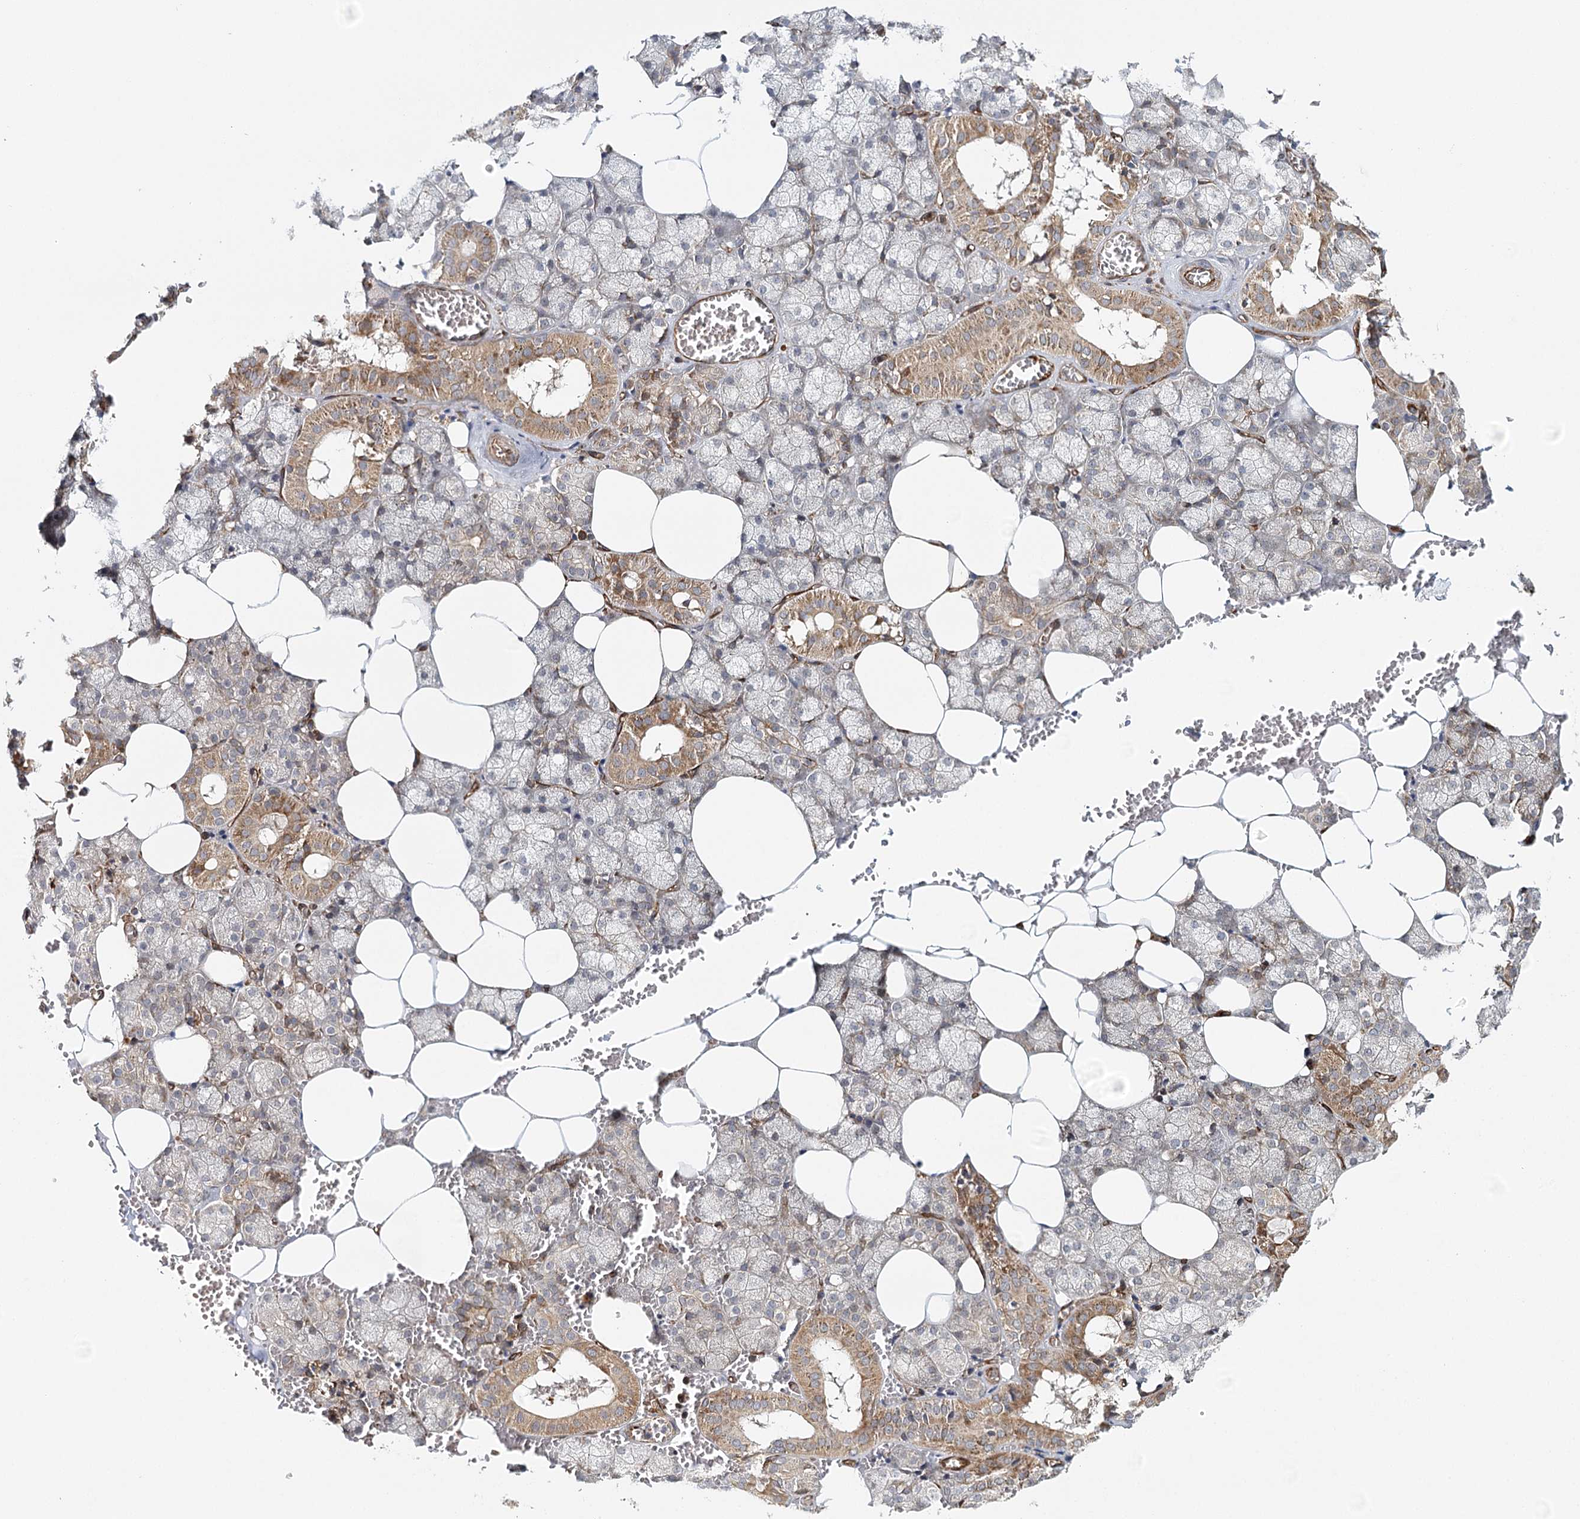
{"staining": {"intensity": "moderate", "quantity": "25%-75%", "location": "cytoplasmic/membranous"}, "tissue": "salivary gland", "cell_type": "Glandular cells", "image_type": "normal", "snomed": [{"axis": "morphology", "description": "Normal tissue, NOS"}, {"axis": "topography", "description": "Salivary gland"}], "caption": "Protein expression analysis of unremarkable salivary gland shows moderate cytoplasmic/membranous staining in about 25%-75% of glandular cells.", "gene": "MKNK1", "patient": {"sex": "male", "age": 62}}